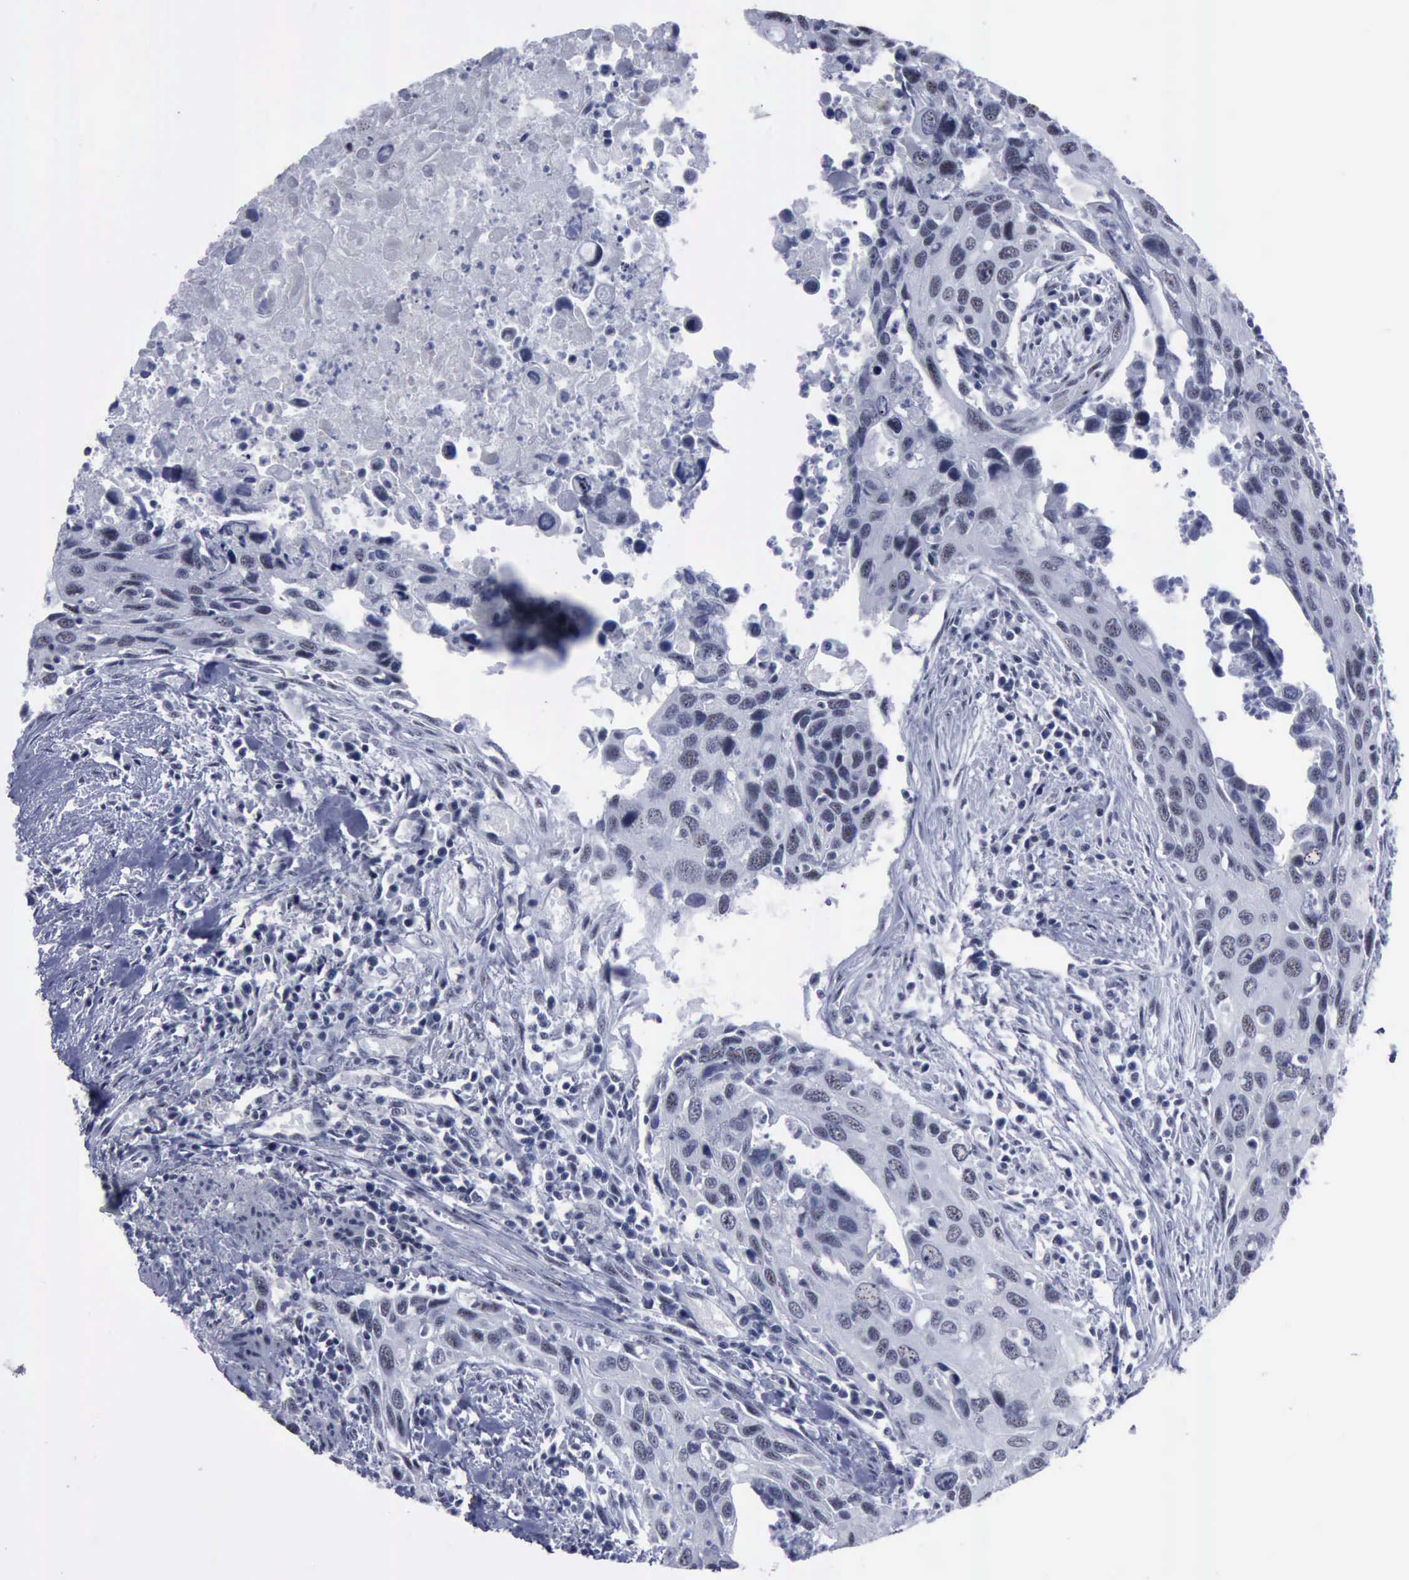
{"staining": {"intensity": "negative", "quantity": "none", "location": "none"}, "tissue": "urothelial cancer", "cell_type": "Tumor cells", "image_type": "cancer", "snomed": [{"axis": "morphology", "description": "Urothelial carcinoma, High grade"}, {"axis": "topography", "description": "Urinary bladder"}], "caption": "This histopathology image is of urothelial cancer stained with immunohistochemistry to label a protein in brown with the nuclei are counter-stained blue. There is no staining in tumor cells.", "gene": "BRD1", "patient": {"sex": "male", "age": 71}}